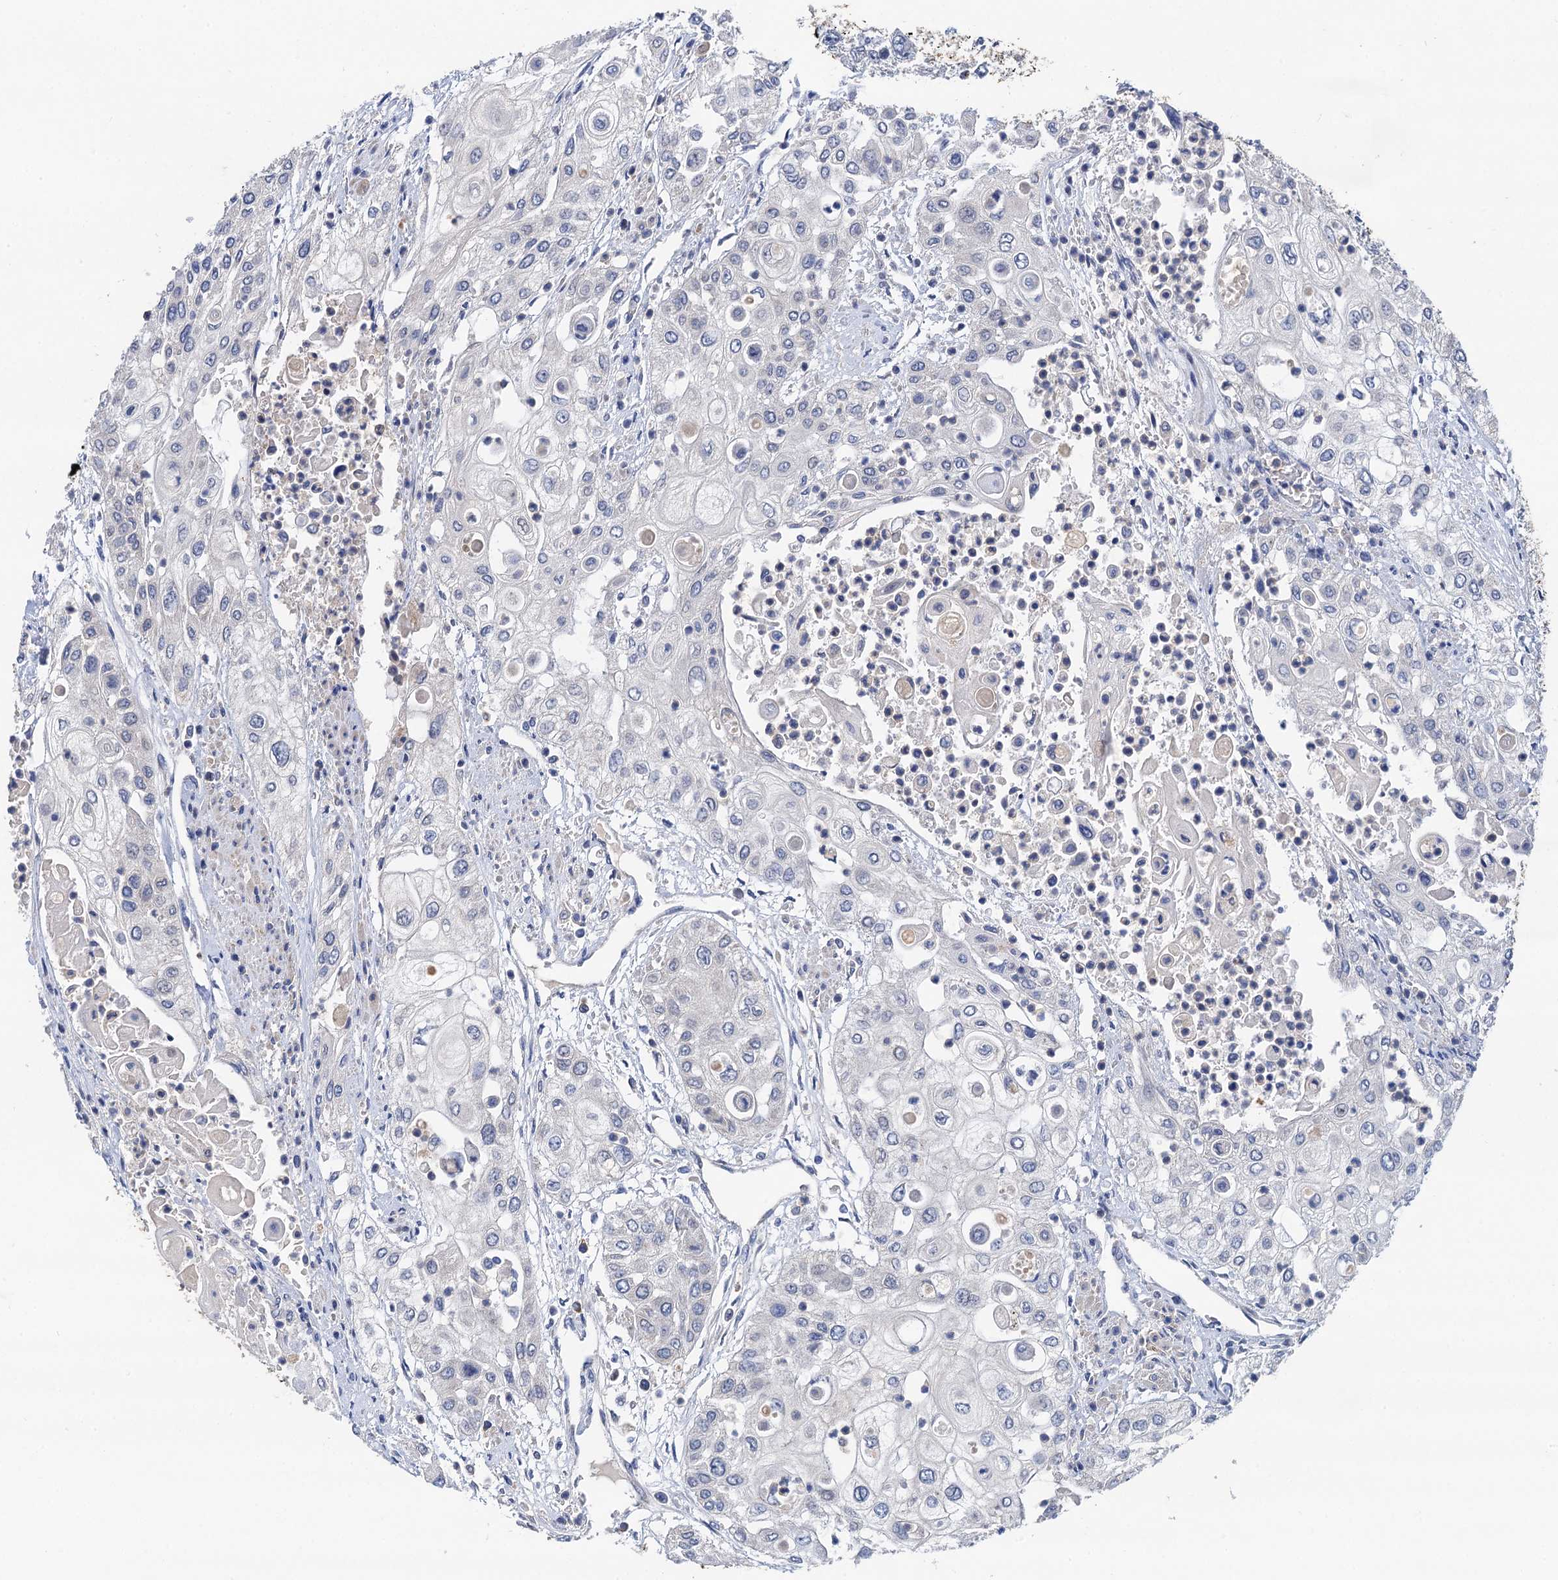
{"staining": {"intensity": "negative", "quantity": "none", "location": "none"}, "tissue": "urothelial cancer", "cell_type": "Tumor cells", "image_type": "cancer", "snomed": [{"axis": "morphology", "description": "Urothelial carcinoma, High grade"}, {"axis": "topography", "description": "Urinary bladder"}], "caption": "Immunohistochemistry (IHC) micrograph of neoplastic tissue: high-grade urothelial carcinoma stained with DAB (3,3'-diaminobenzidine) shows no significant protein staining in tumor cells.", "gene": "TMEM39B", "patient": {"sex": "female", "age": 79}}